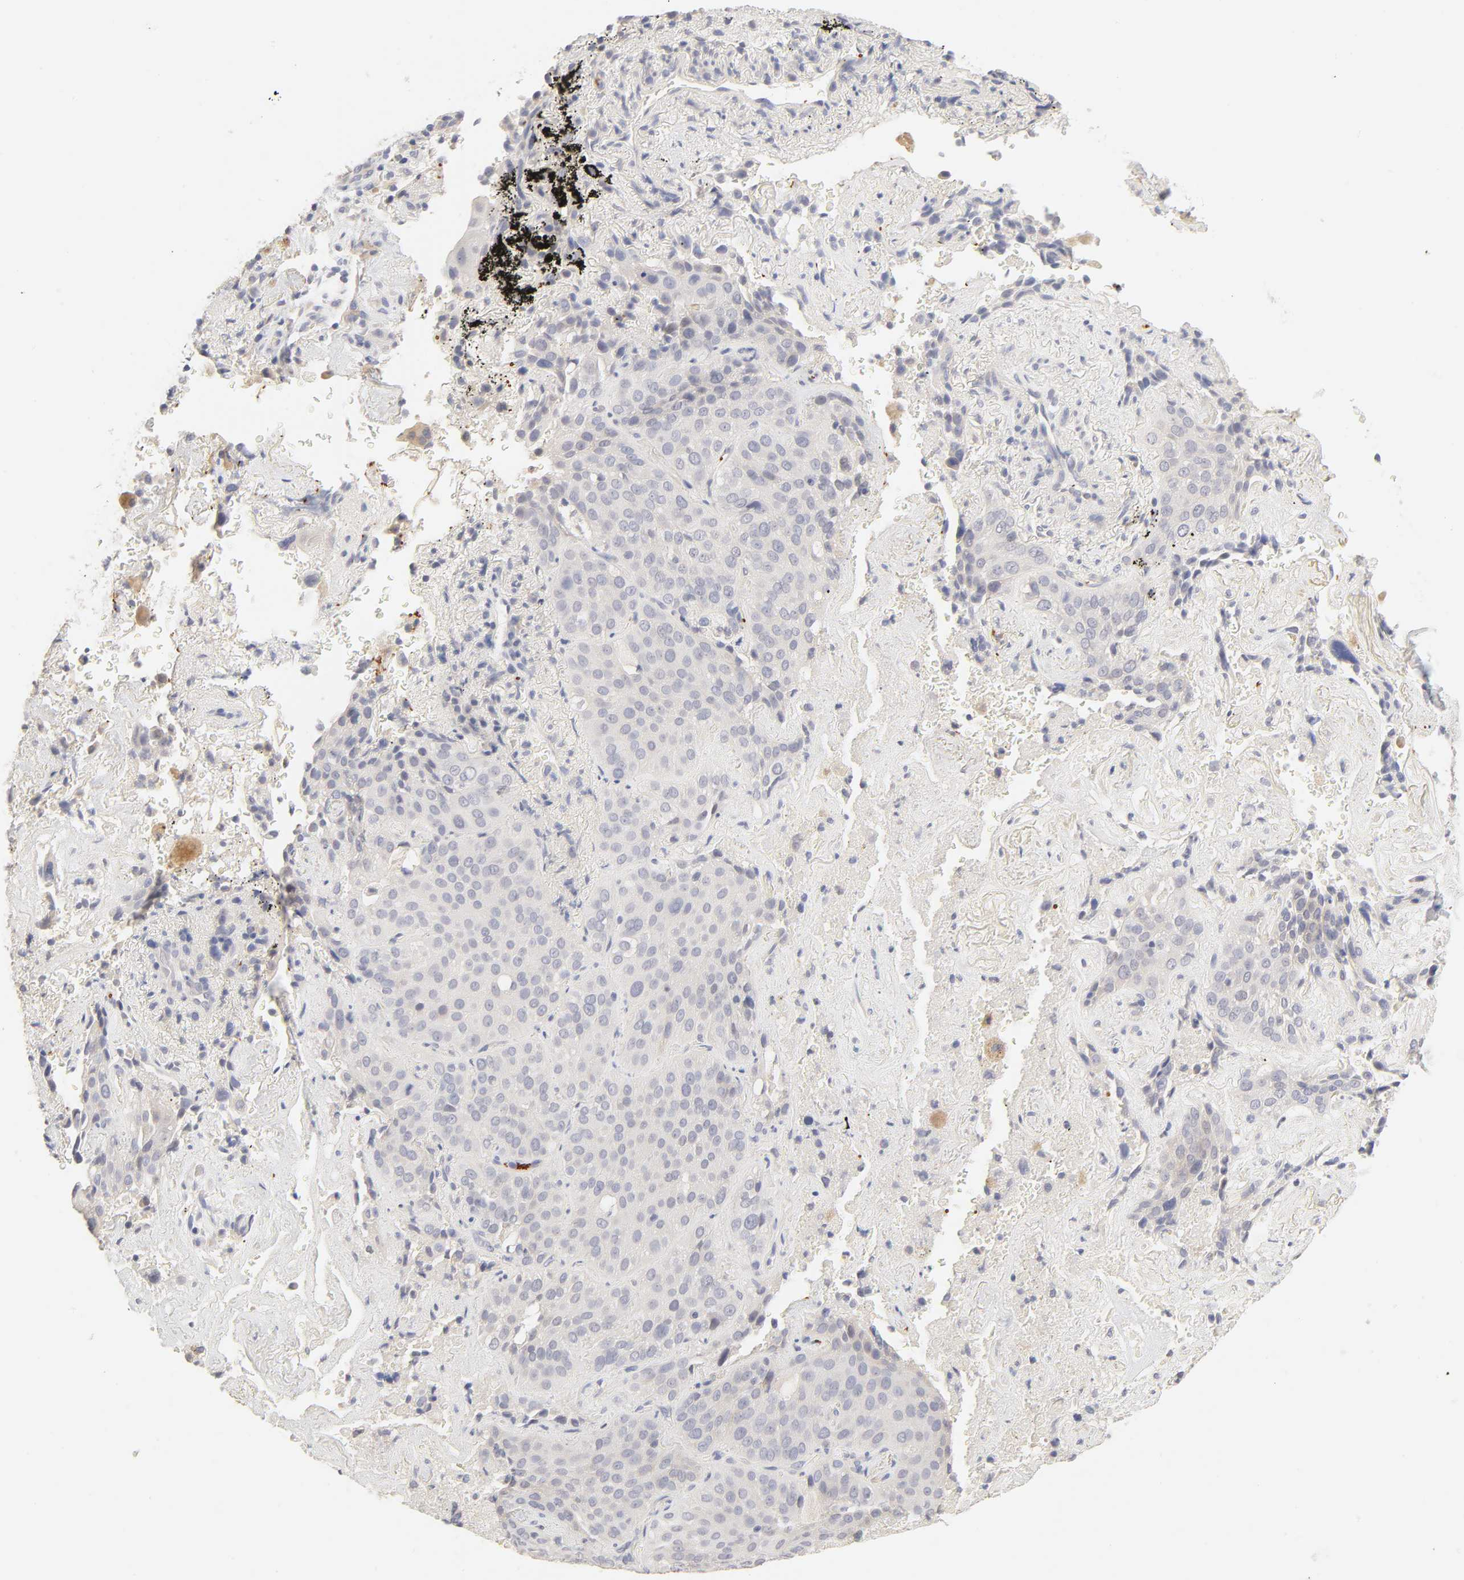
{"staining": {"intensity": "negative", "quantity": "none", "location": "none"}, "tissue": "lung cancer", "cell_type": "Tumor cells", "image_type": "cancer", "snomed": [{"axis": "morphology", "description": "Squamous cell carcinoma, NOS"}, {"axis": "topography", "description": "Lung"}], "caption": "DAB immunohistochemical staining of squamous cell carcinoma (lung) demonstrates no significant positivity in tumor cells. Nuclei are stained in blue.", "gene": "CYP4B1", "patient": {"sex": "male", "age": 54}}